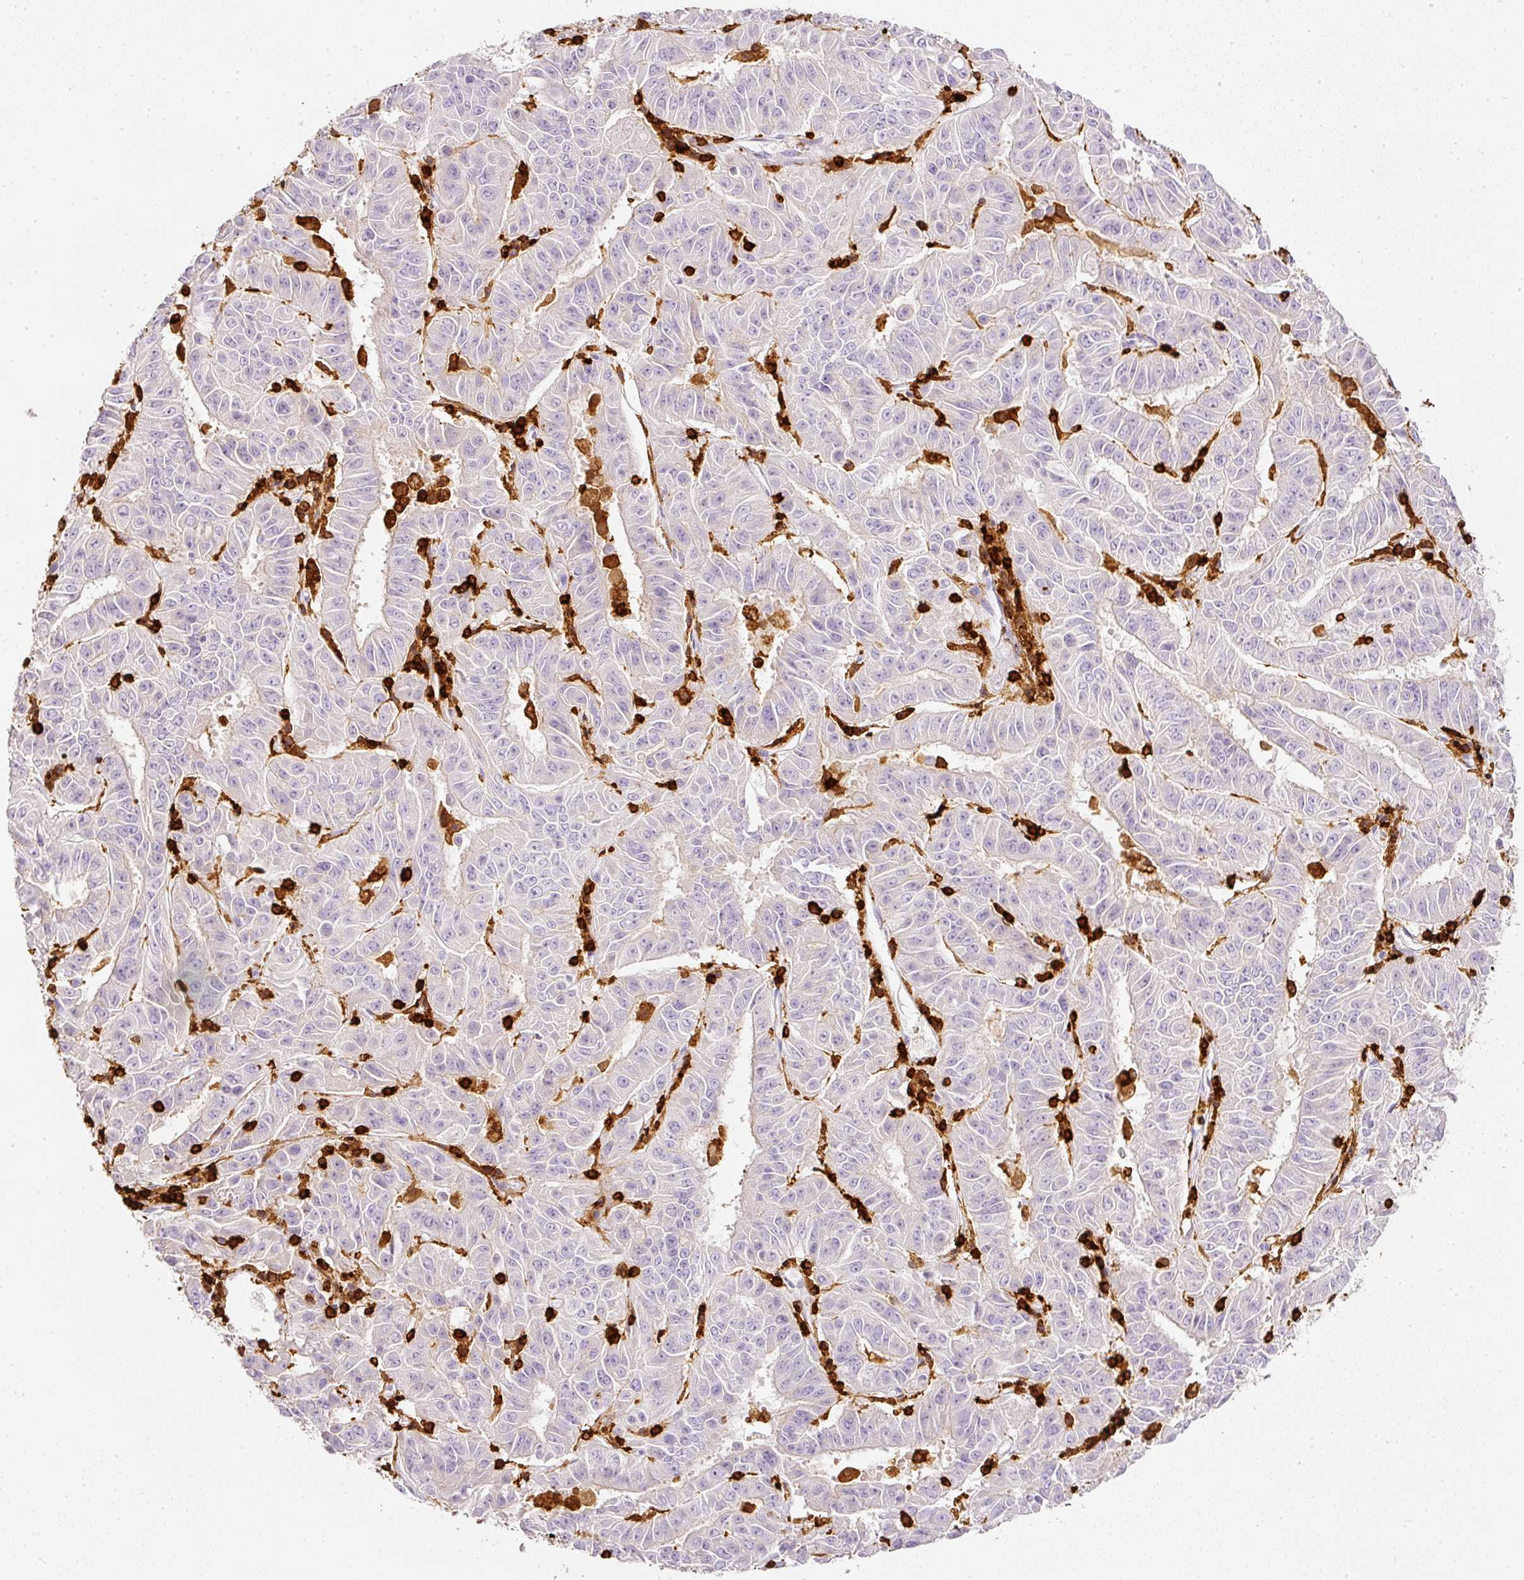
{"staining": {"intensity": "negative", "quantity": "none", "location": "none"}, "tissue": "pancreatic cancer", "cell_type": "Tumor cells", "image_type": "cancer", "snomed": [{"axis": "morphology", "description": "Adenocarcinoma, NOS"}, {"axis": "topography", "description": "Pancreas"}], "caption": "Immunohistochemistry photomicrograph of pancreatic cancer (adenocarcinoma) stained for a protein (brown), which exhibits no expression in tumor cells.", "gene": "EVL", "patient": {"sex": "male", "age": 63}}